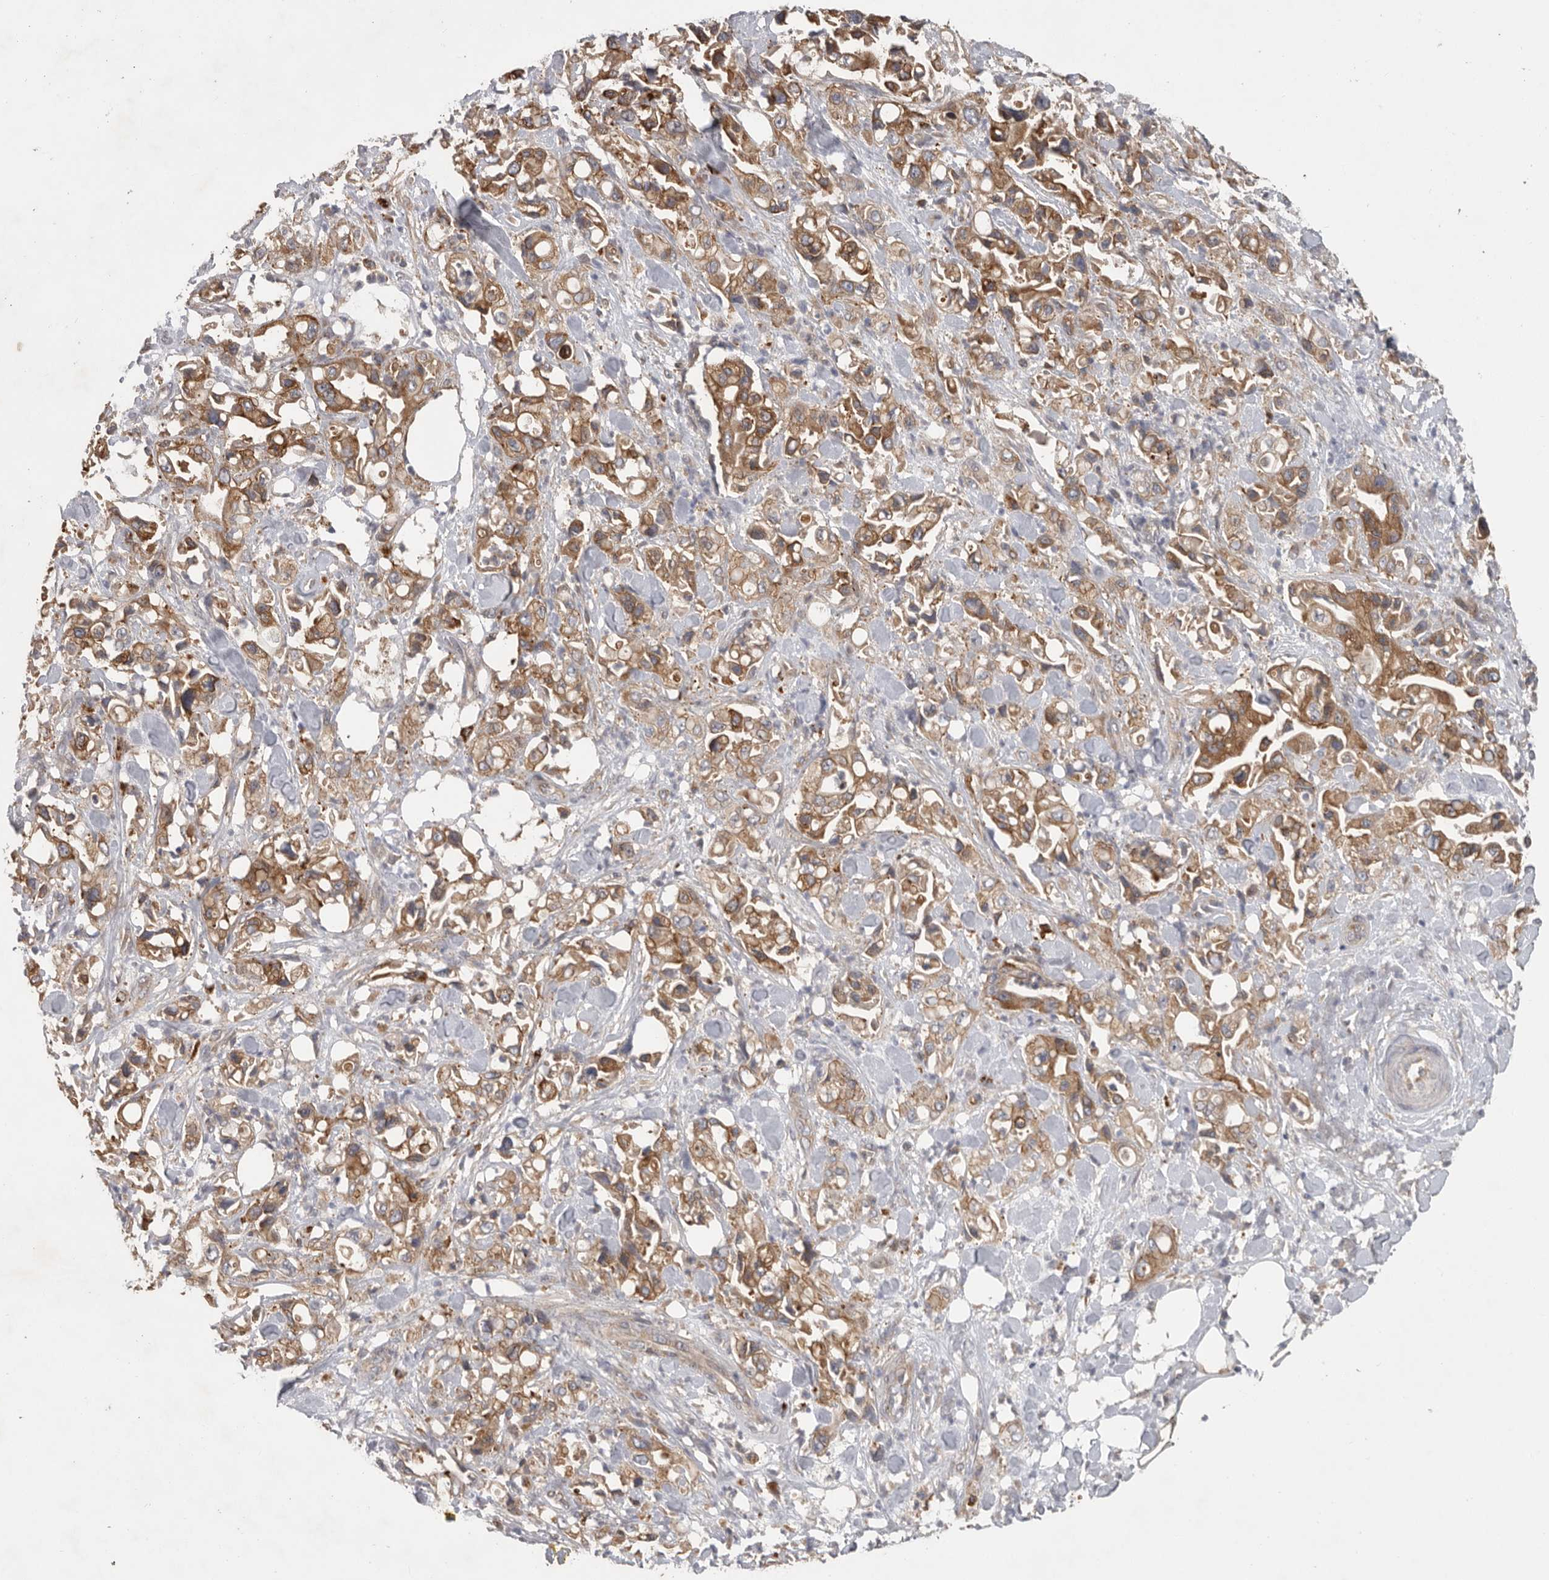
{"staining": {"intensity": "moderate", "quantity": ">75%", "location": "cytoplasmic/membranous"}, "tissue": "pancreatic cancer", "cell_type": "Tumor cells", "image_type": "cancer", "snomed": [{"axis": "morphology", "description": "Adenocarcinoma, NOS"}, {"axis": "topography", "description": "Pancreas"}], "caption": "IHC (DAB) staining of human adenocarcinoma (pancreatic) shows moderate cytoplasmic/membranous protein expression in approximately >75% of tumor cells. (DAB (3,3'-diaminobenzidine) = brown stain, brightfield microscopy at high magnification).", "gene": "C1orf109", "patient": {"sex": "male", "age": 70}}